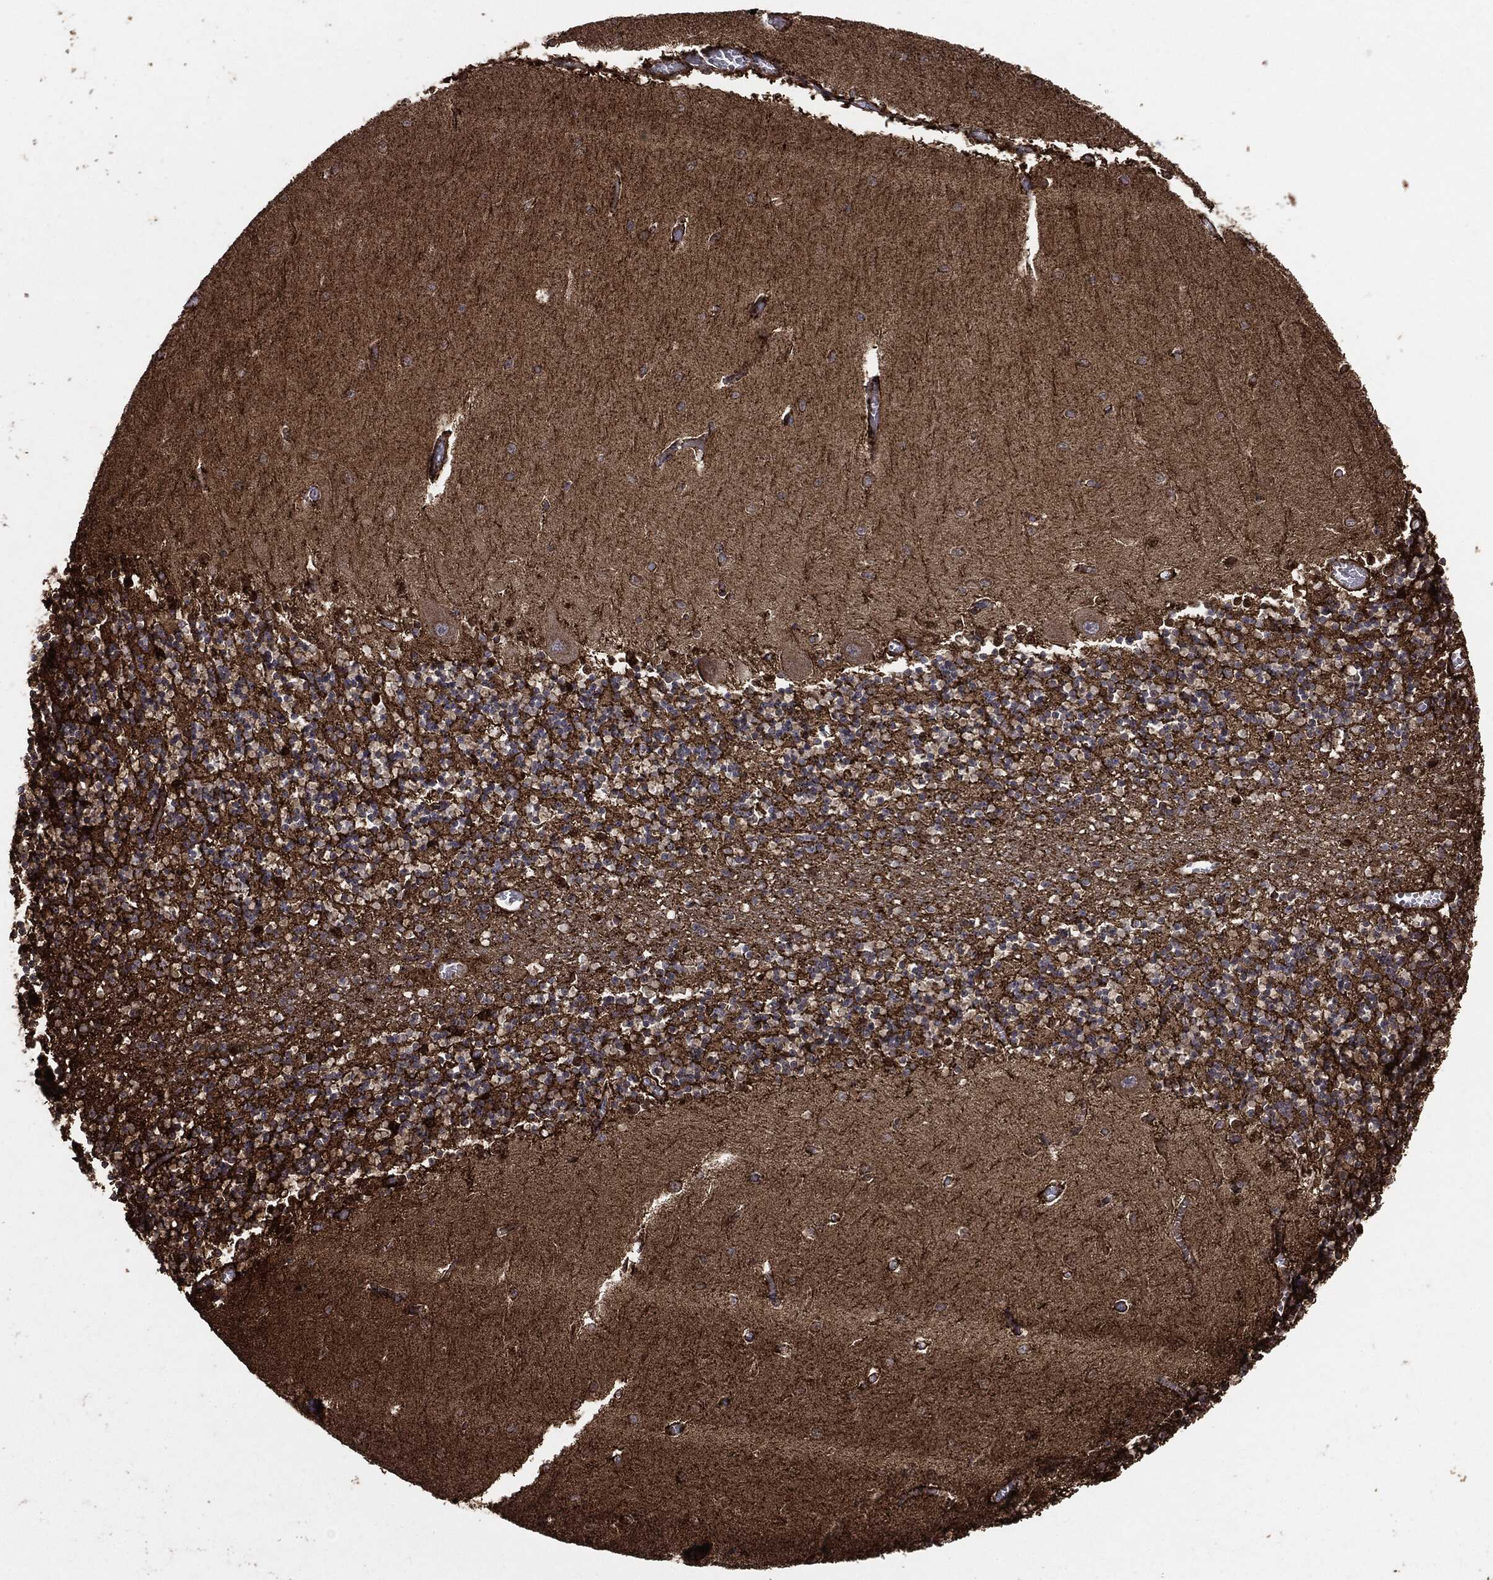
{"staining": {"intensity": "negative", "quantity": "none", "location": "none"}, "tissue": "cerebellum", "cell_type": "Cells in granular layer", "image_type": "normal", "snomed": [{"axis": "morphology", "description": "Normal tissue, NOS"}, {"axis": "topography", "description": "Cerebellum"}], "caption": "Cerebellum was stained to show a protein in brown. There is no significant staining in cells in granular layer. (Brightfield microscopy of DAB immunohistochemistry (IHC) at high magnification).", "gene": "MAP2K1", "patient": {"sex": "female", "age": 64}}